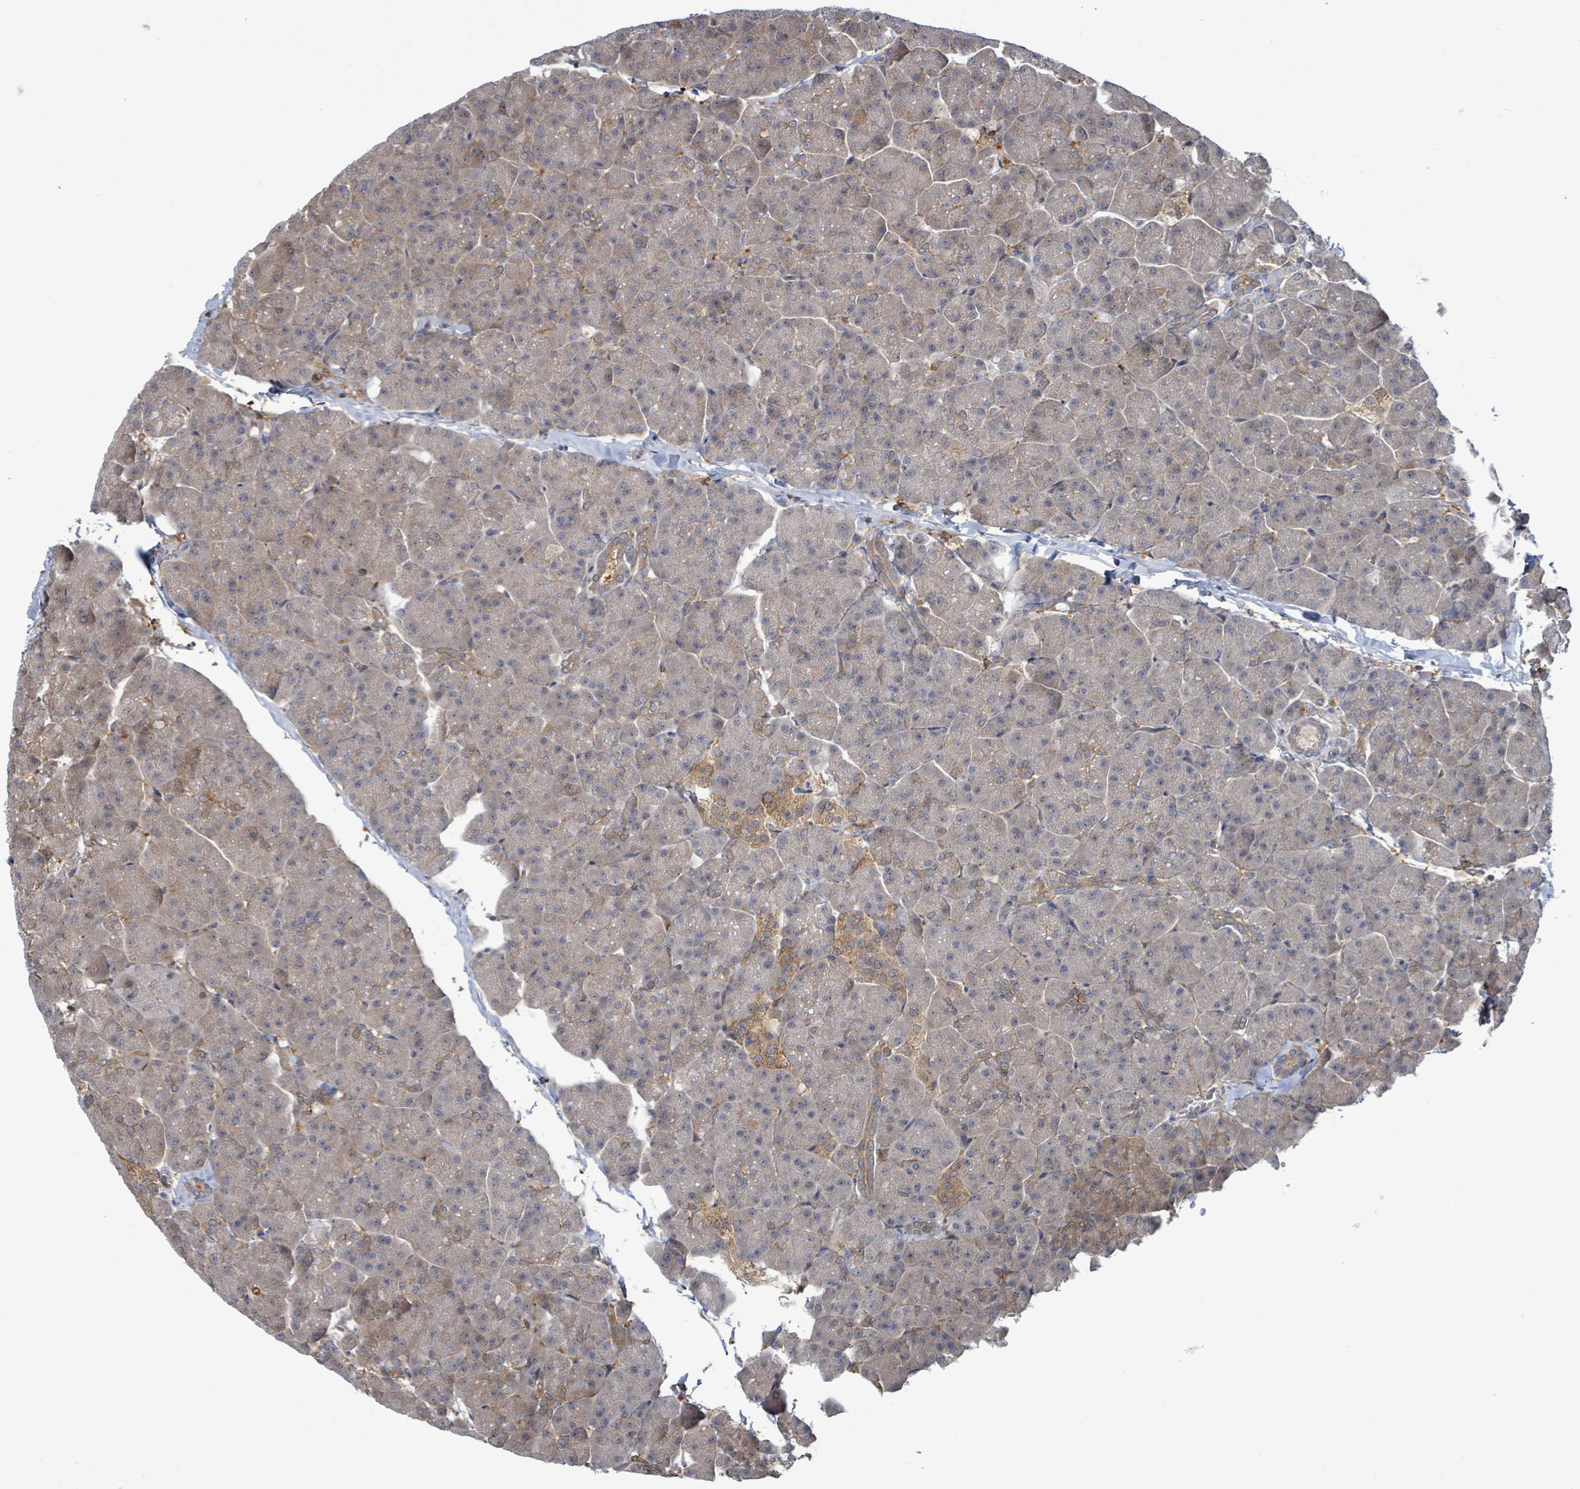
{"staining": {"intensity": "weak", "quantity": "25%-75%", "location": "cytoplasmic/membranous"}, "tissue": "pancreas", "cell_type": "Exocrine glandular cells", "image_type": "normal", "snomed": [{"axis": "morphology", "description": "Normal tissue, NOS"}, {"axis": "topography", "description": "Pancreas"}, {"axis": "topography", "description": "Peripheral nerve tissue"}], "caption": "A brown stain labels weak cytoplasmic/membranous positivity of a protein in exocrine glandular cells of benign pancreas. (IHC, brightfield microscopy, high magnification).", "gene": "PGAM1", "patient": {"sex": "male", "age": 54}}